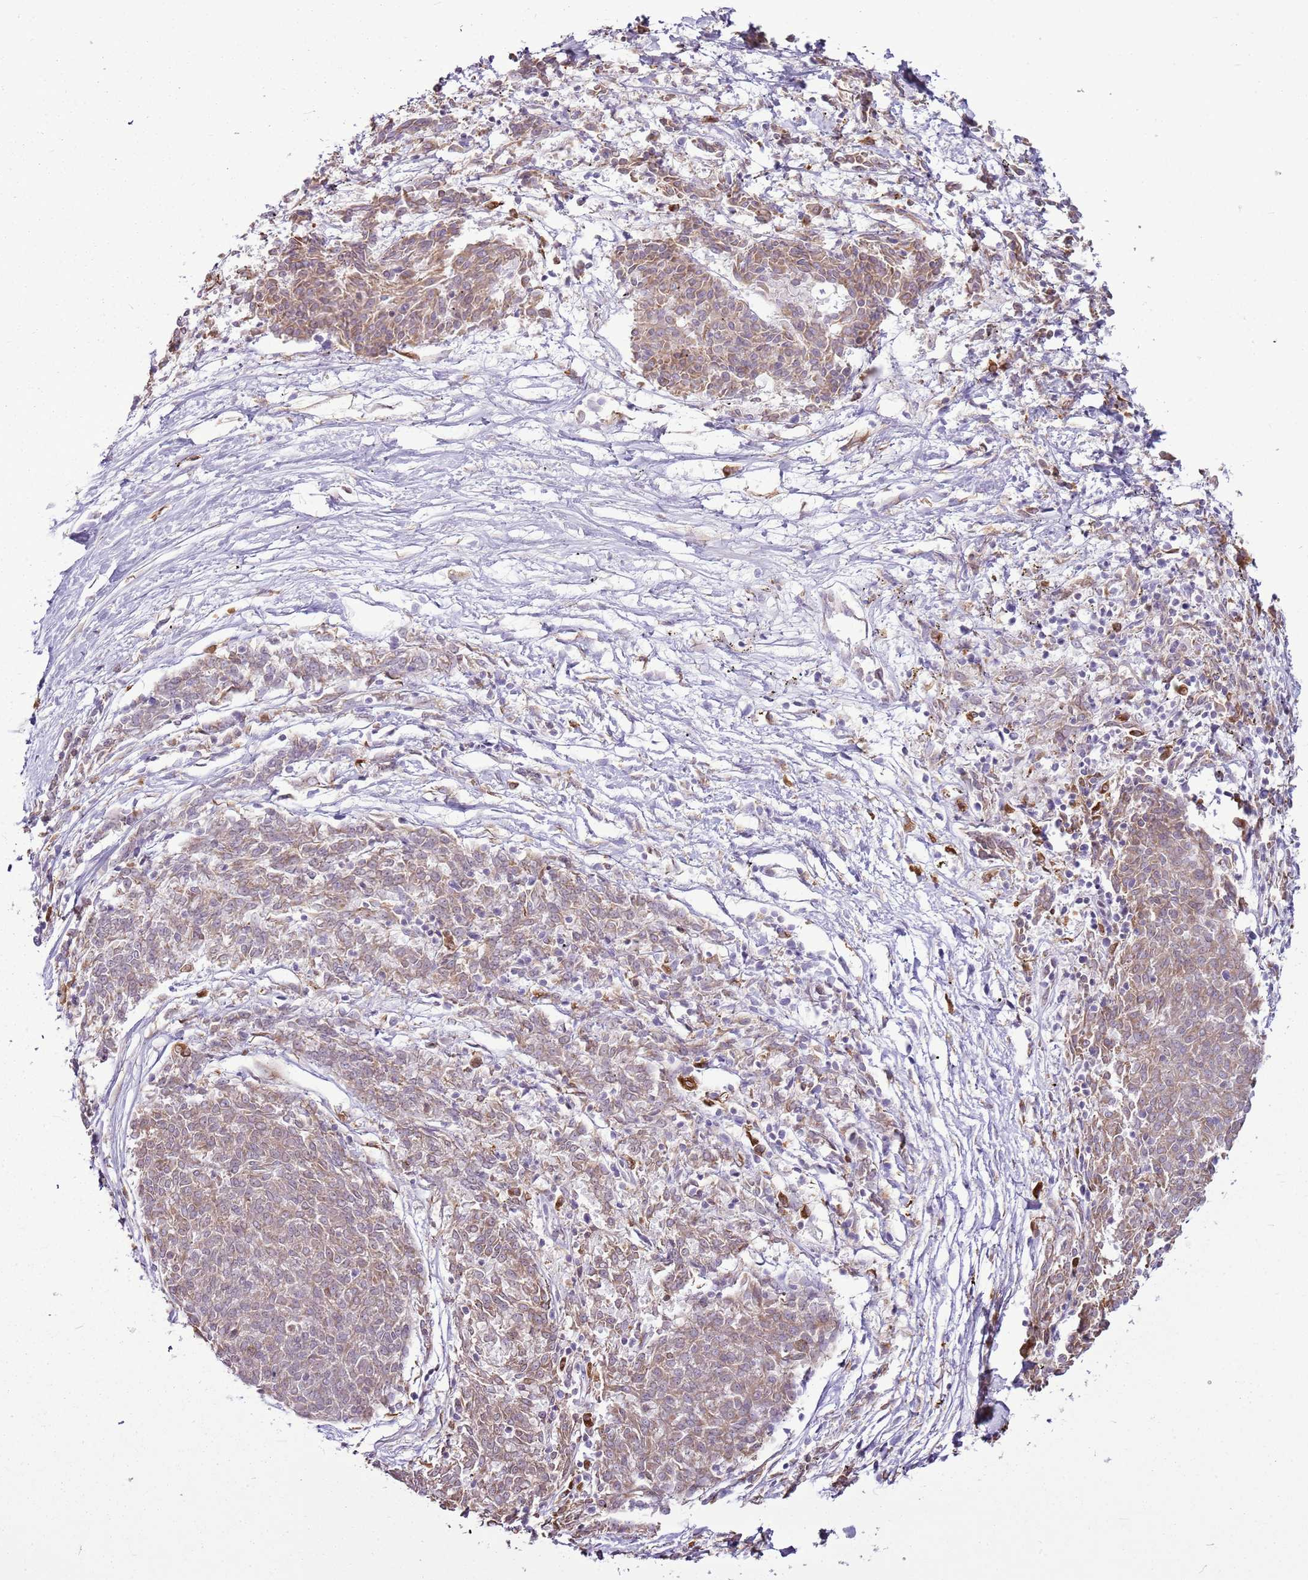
{"staining": {"intensity": "weak", "quantity": ">75%", "location": "cytoplasmic/membranous"}, "tissue": "melanoma", "cell_type": "Tumor cells", "image_type": "cancer", "snomed": [{"axis": "morphology", "description": "Malignant melanoma, NOS"}, {"axis": "topography", "description": "Skin"}], "caption": "Malignant melanoma stained with a brown dye reveals weak cytoplasmic/membranous positive staining in approximately >75% of tumor cells.", "gene": "TMED10", "patient": {"sex": "female", "age": 72}}